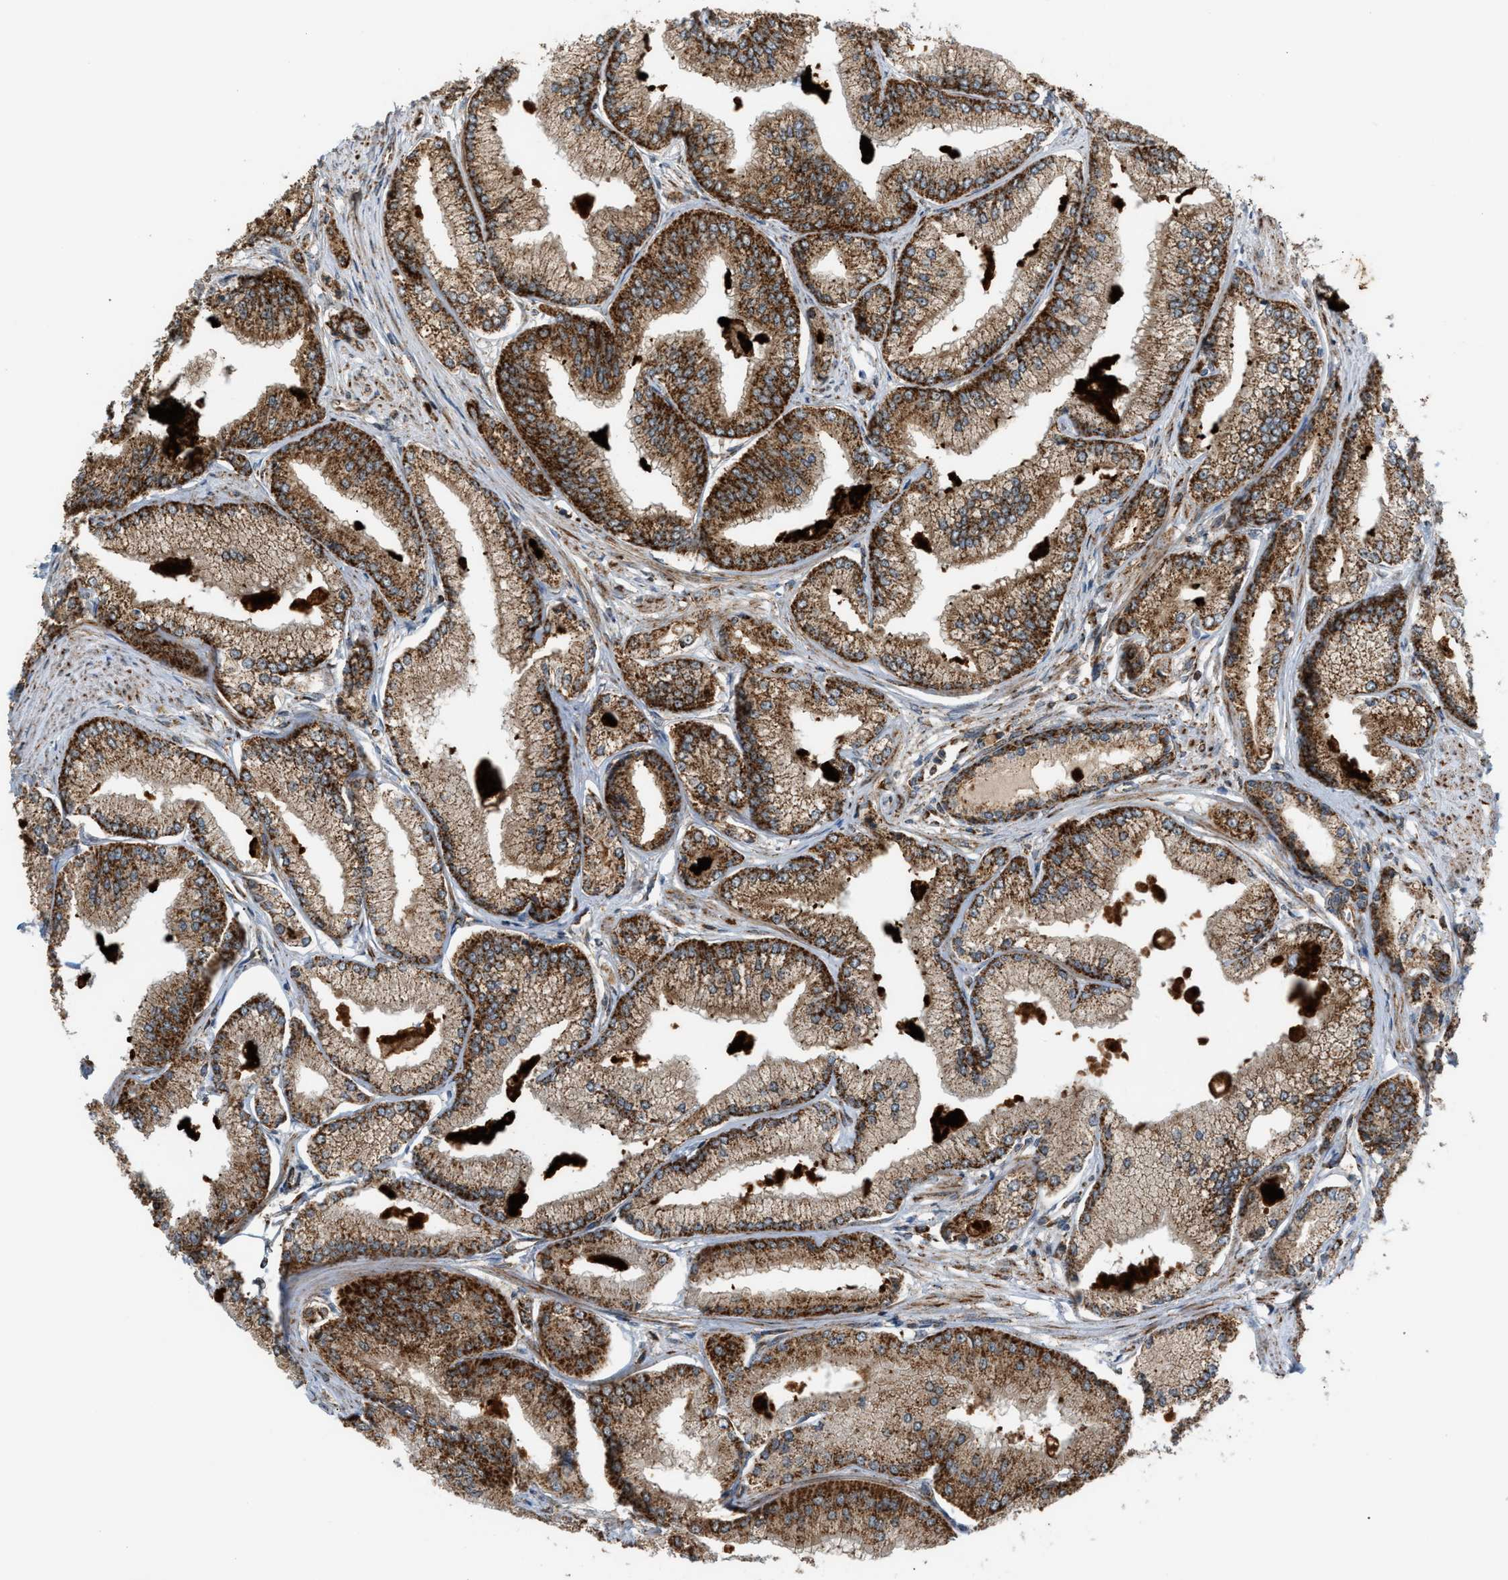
{"staining": {"intensity": "strong", "quantity": ">75%", "location": "cytoplasmic/membranous"}, "tissue": "prostate cancer", "cell_type": "Tumor cells", "image_type": "cancer", "snomed": [{"axis": "morphology", "description": "Adenocarcinoma, Low grade"}, {"axis": "topography", "description": "Prostate"}], "caption": "An immunohistochemistry micrograph of tumor tissue is shown. Protein staining in brown highlights strong cytoplasmic/membranous positivity in prostate cancer within tumor cells.", "gene": "SGSM2", "patient": {"sex": "male", "age": 52}}